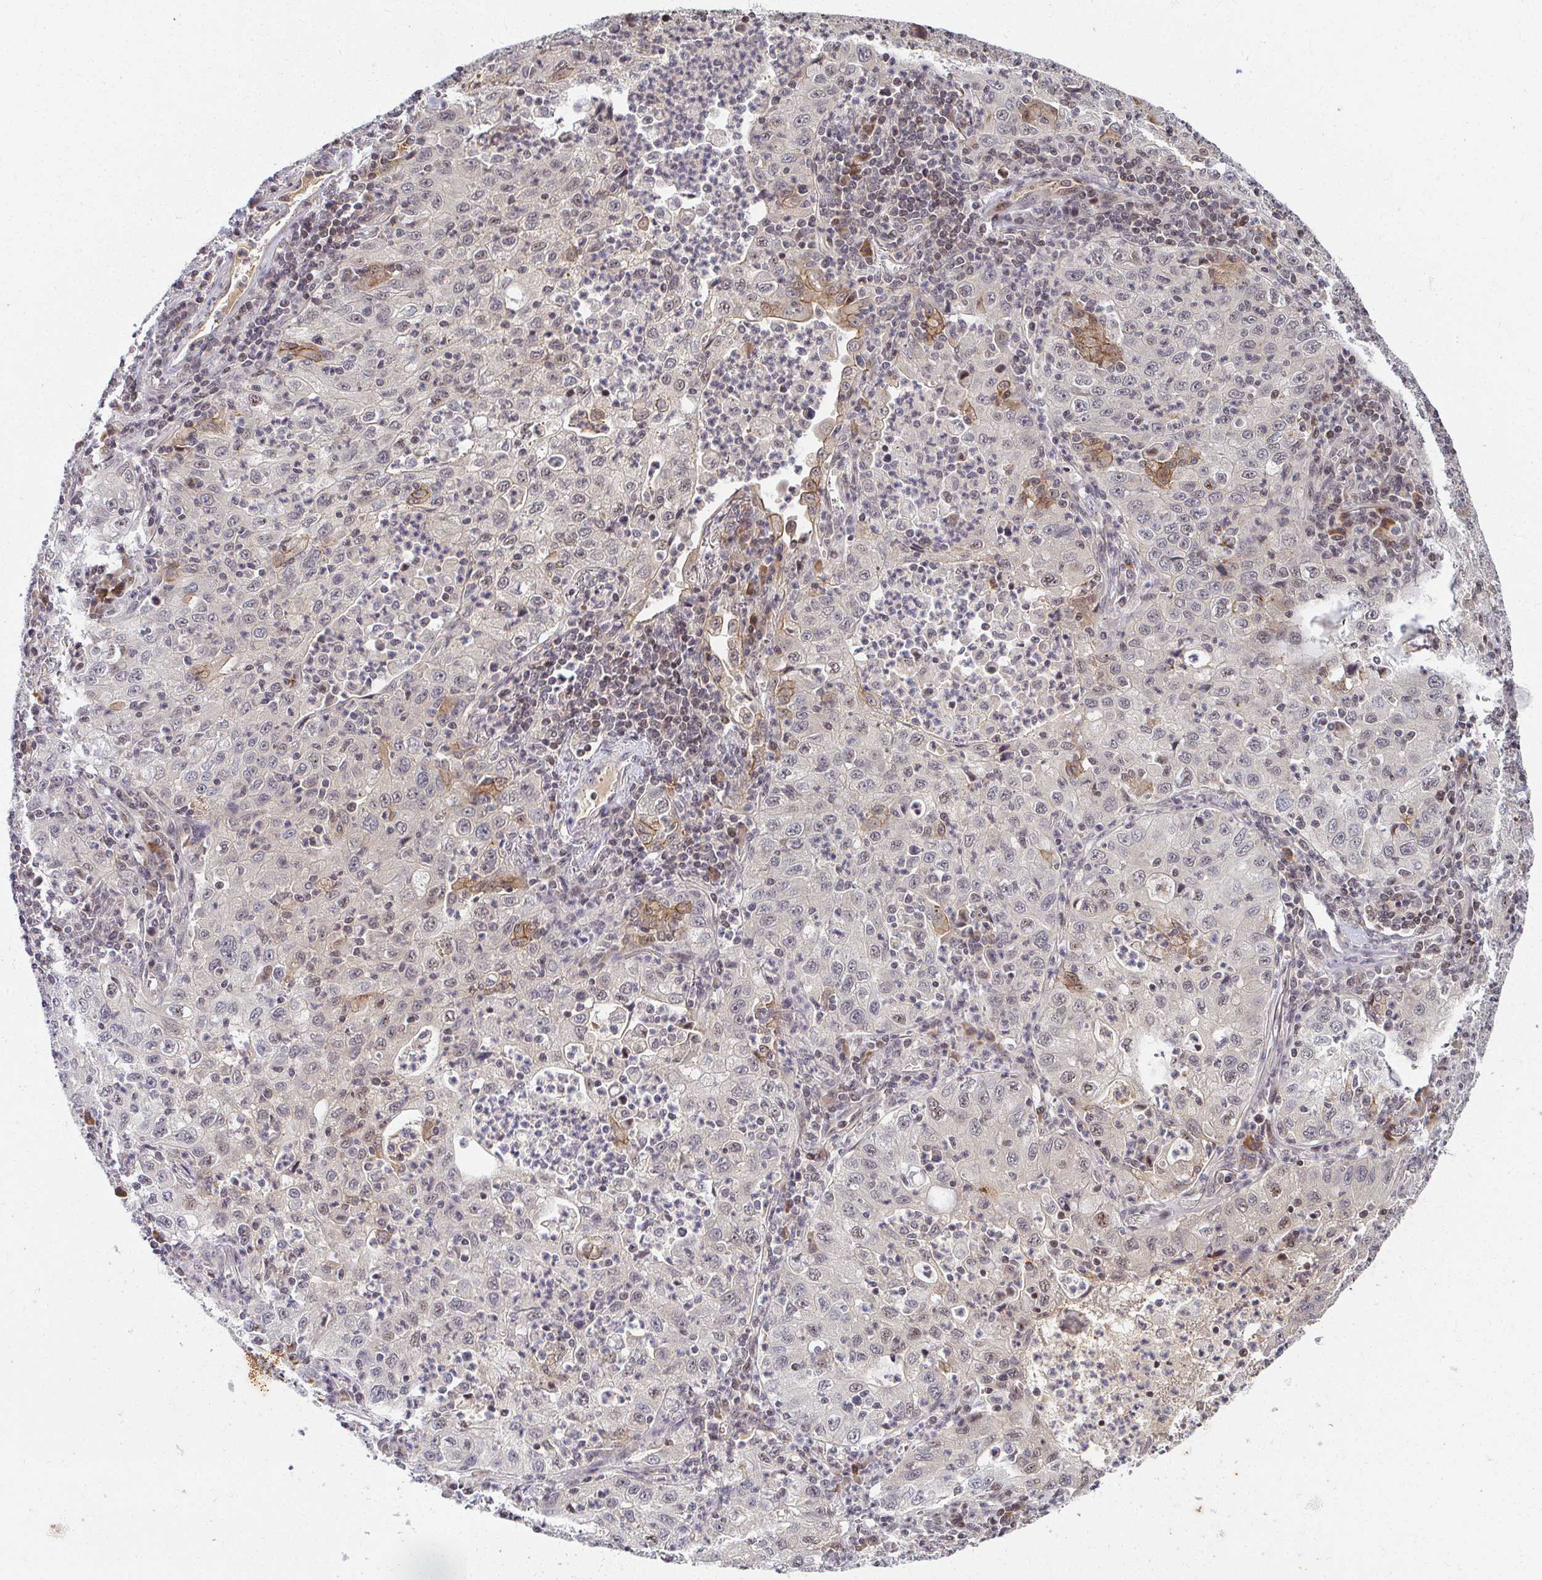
{"staining": {"intensity": "negative", "quantity": "none", "location": "none"}, "tissue": "lung cancer", "cell_type": "Tumor cells", "image_type": "cancer", "snomed": [{"axis": "morphology", "description": "Squamous cell carcinoma, NOS"}, {"axis": "topography", "description": "Lung"}], "caption": "Tumor cells show no significant protein staining in lung cancer.", "gene": "ANK3", "patient": {"sex": "male", "age": 71}}